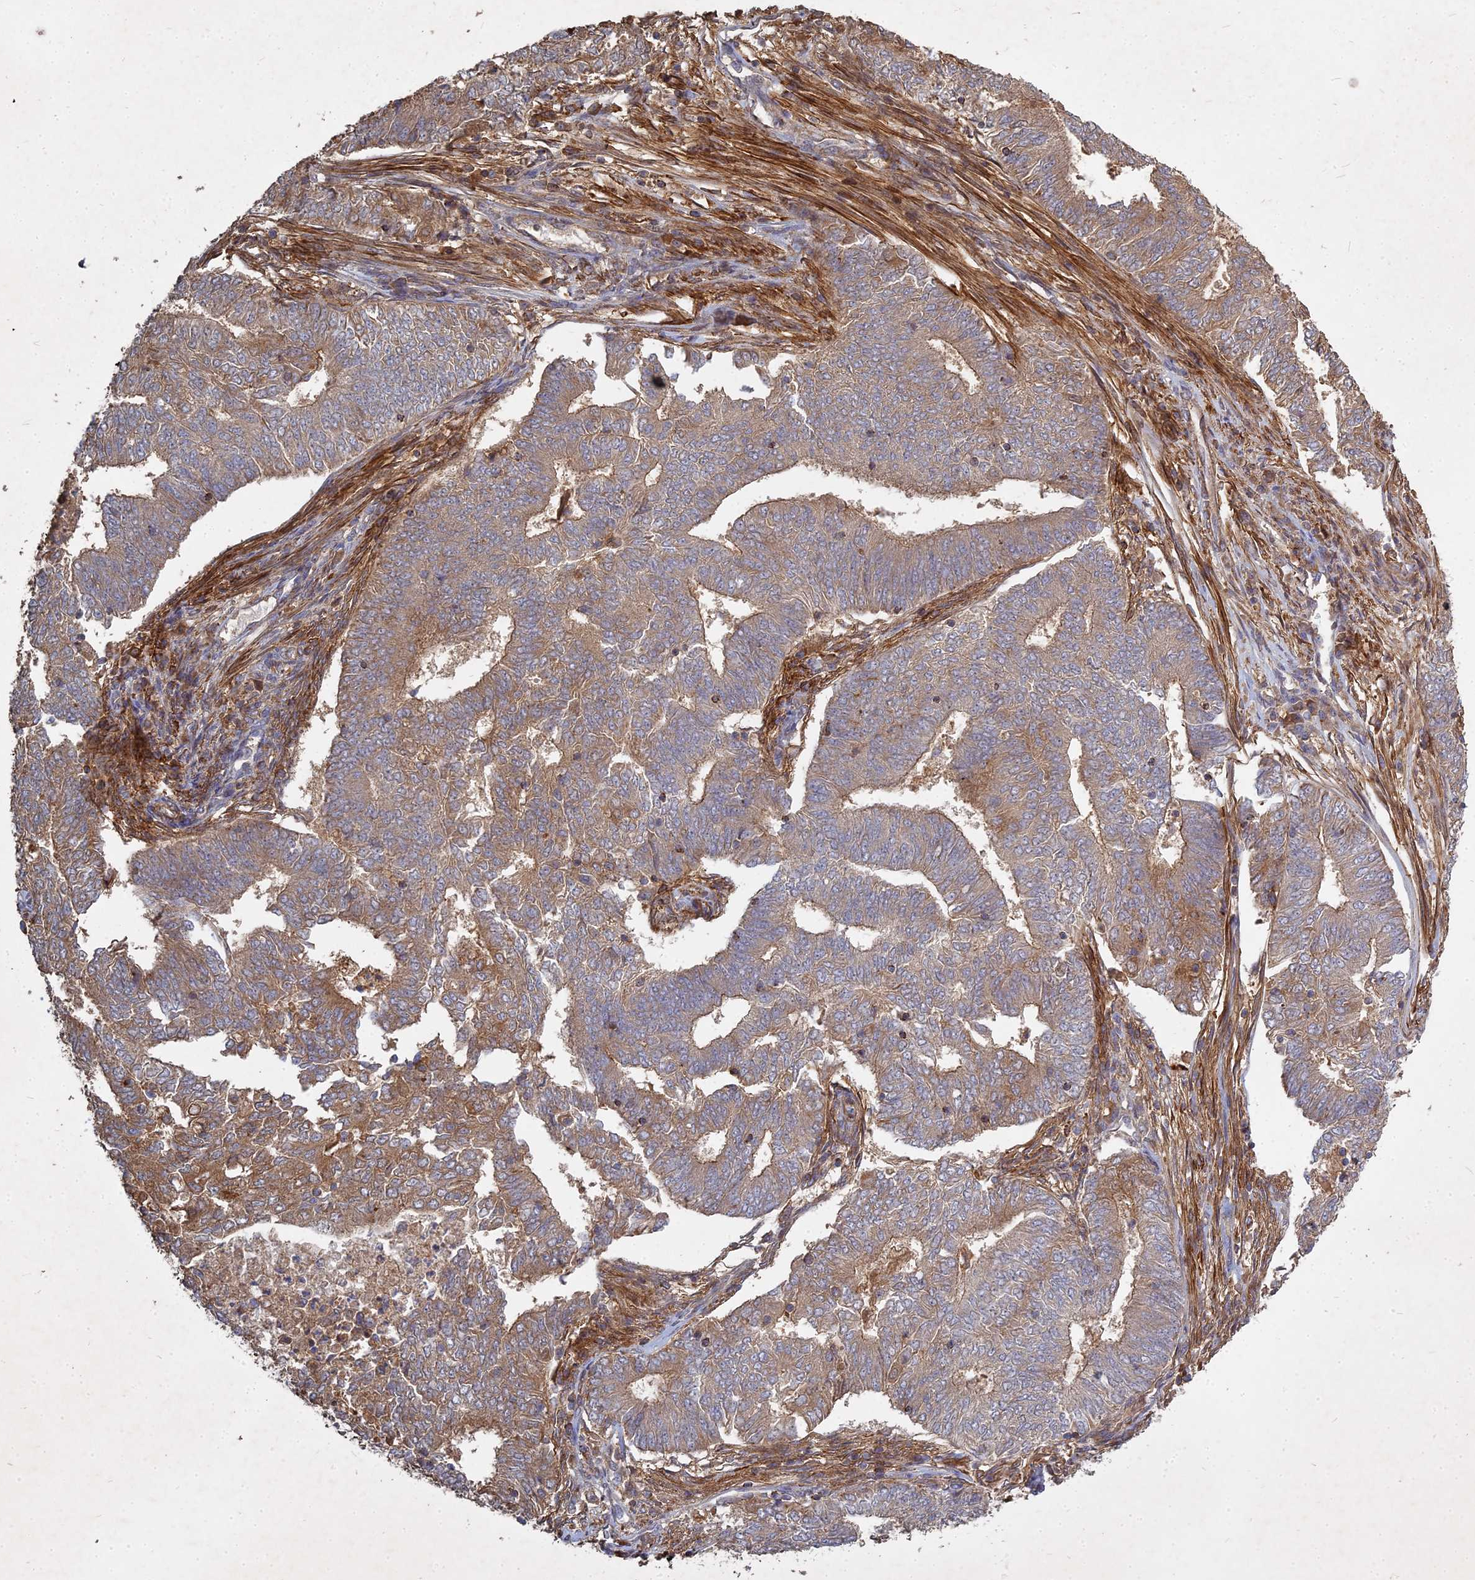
{"staining": {"intensity": "moderate", "quantity": ">75%", "location": "cytoplasmic/membranous"}, "tissue": "endometrial cancer", "cell_type": "Tumor cells", "image_type": "cancer", "snomed": [{"axis": "morphology", "description": "Adenocarcinoma, NOS"}, {"axis": "topography", "description": "Endometrium"}], "caption": "Protein analysis of adenocarcinoma (endometrial) tissue demonstrates moderate cytoplasmic/membranous staining in about >75% of tumor cells.", "gene": "UBE2W", "patient": {"sex": "female", "age": 62}}